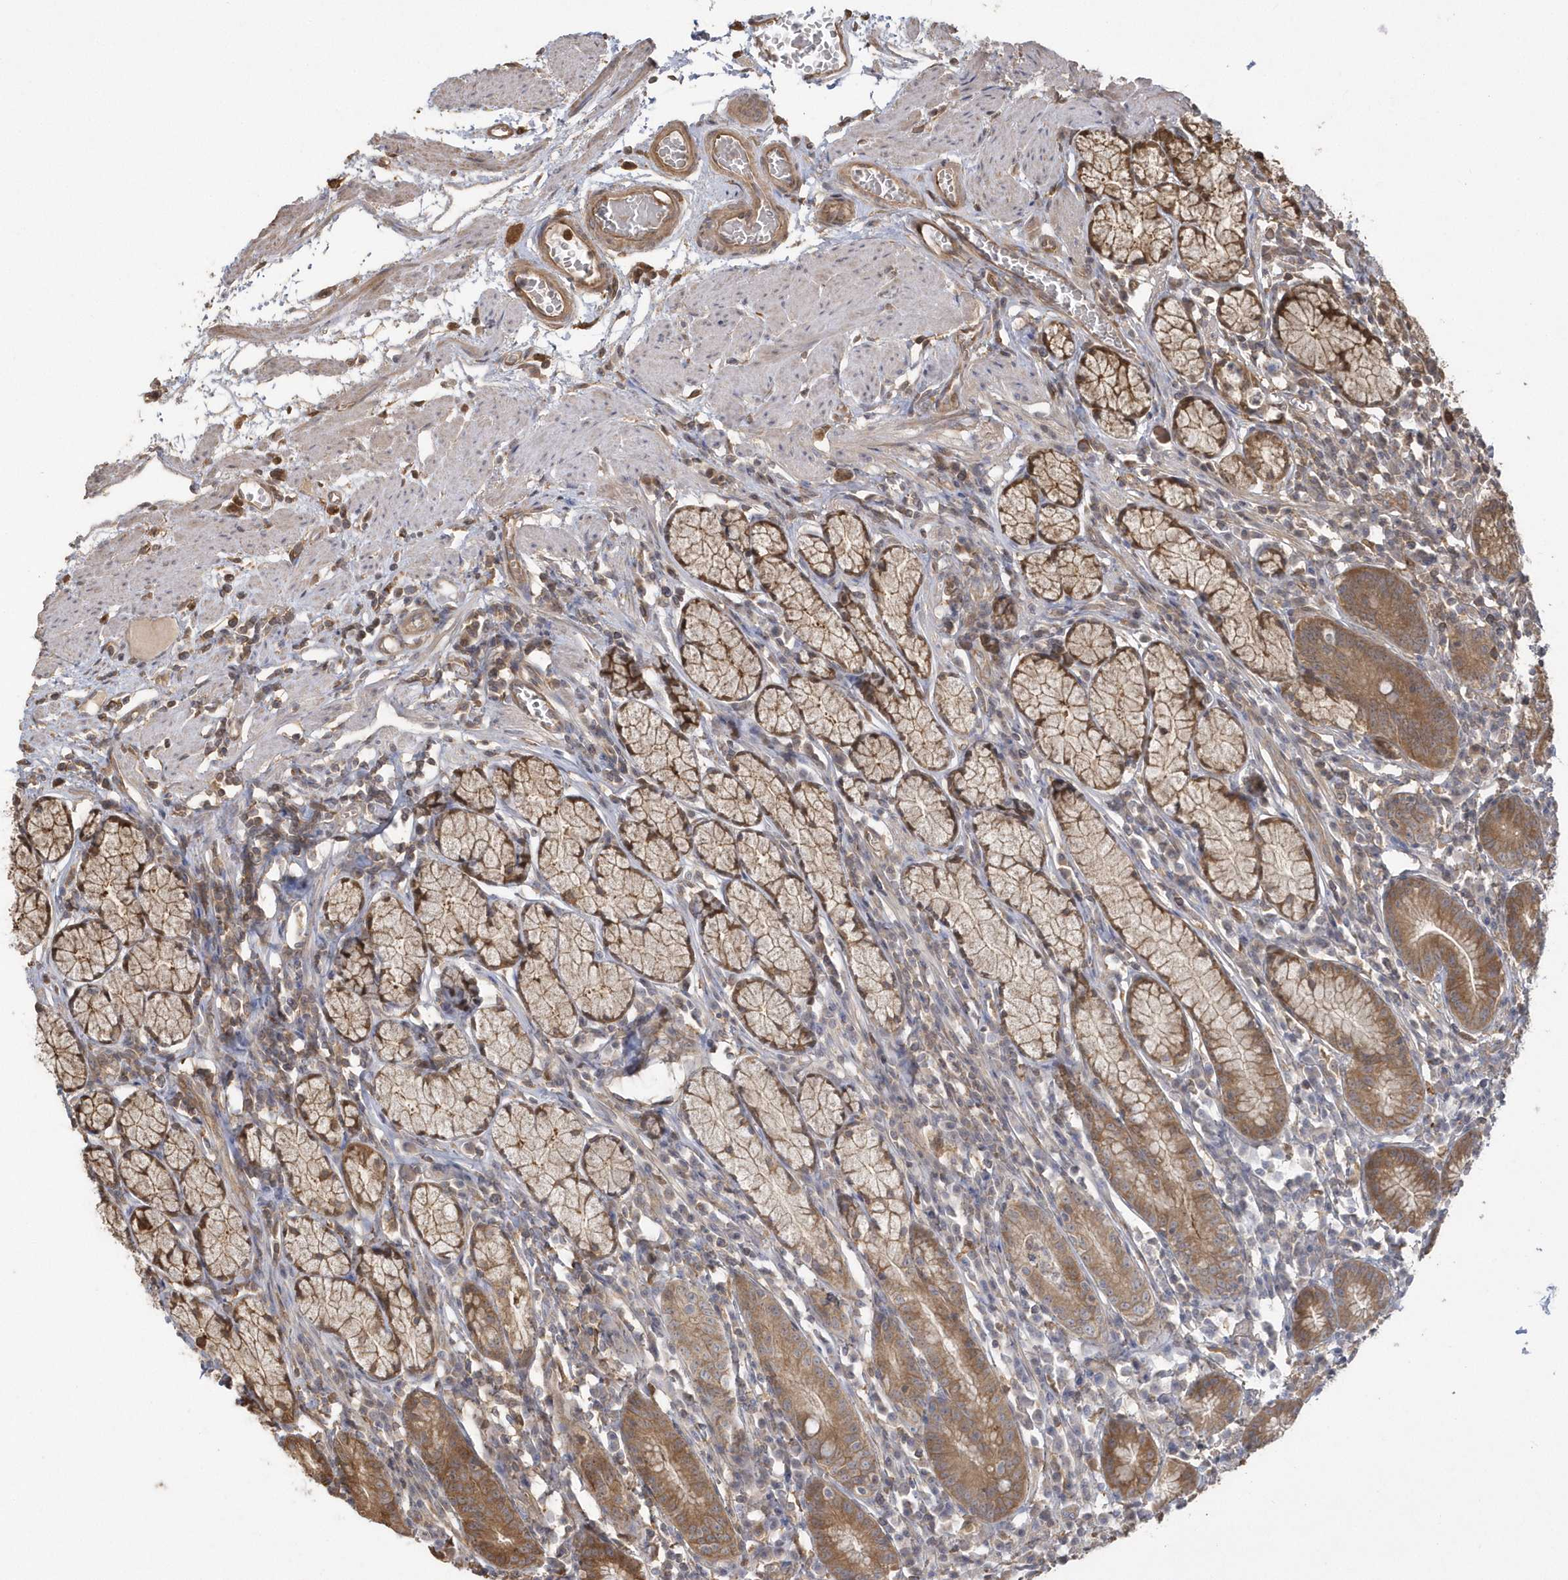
{"staining": {"intensity": "moderate", "quantity": ">75%", "location": "cytoplasmic/membranous"}, "tissue": "stomach", "cell_type": "Glandular cells", "image_type": "normal", "snomed": [{"axis": "morphology", "description": "Normal tissue, NOS"}, {"axis": "topography", "description": "Stomach"}], "caption": "Protein staining displays moderate cytoplasmic/membranous staining in approximately >75% of glandular cells in normal stomach. (Stains: DAB in brown, nuclei in blue, Microscopy: brightfield microscopy at high magnification).", "gene": "HNMT", "patient": {"sex": "male", "age": 55}}